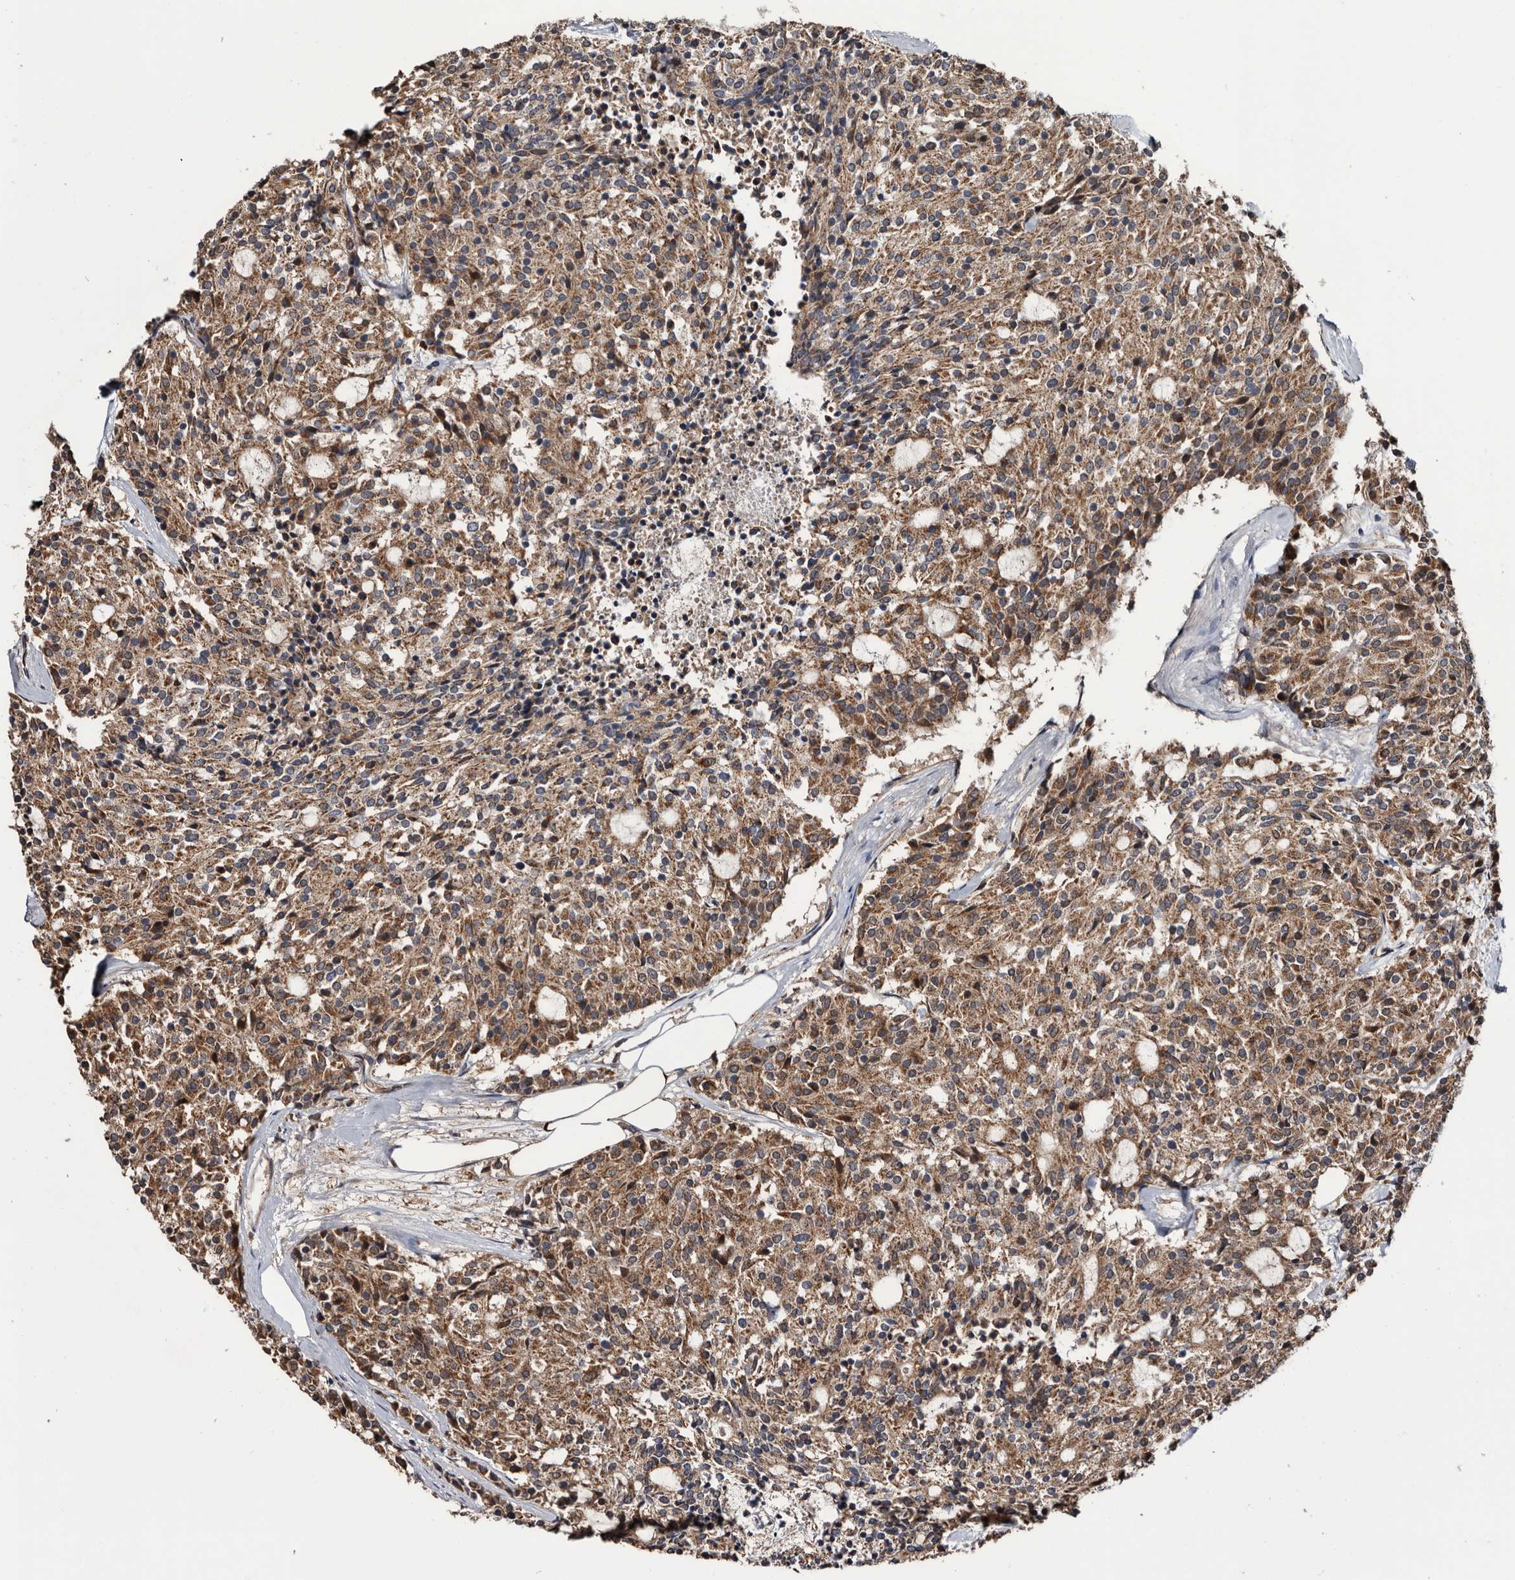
{"staining": {"intensity": "moderate", "quantity": ">75%", "location": "cytoplasmic/membranous"}, "tissue": "carcinoid", "cell_type": "Tumor cells", "image_type": "cancer", "snomed": [{"axis": "morphology", "description": "Carcinoid, malignant, NOS"}, {"axis": "topography", "description": "Pancreas"}], "caption": "Protein staining displays moderate cytoplasmic/membranous positivity in about >75% of tumor cells in malignant carcinoid. The staining was performed using DAB (3,3'-diaminobenzidine) to visualize the protein expression in brown, while the nuclei were stained in blue with hematoxylin (Magnification: 20x).", "gene": "TTI2", "patient": {"sex": "female", "age": 54}}